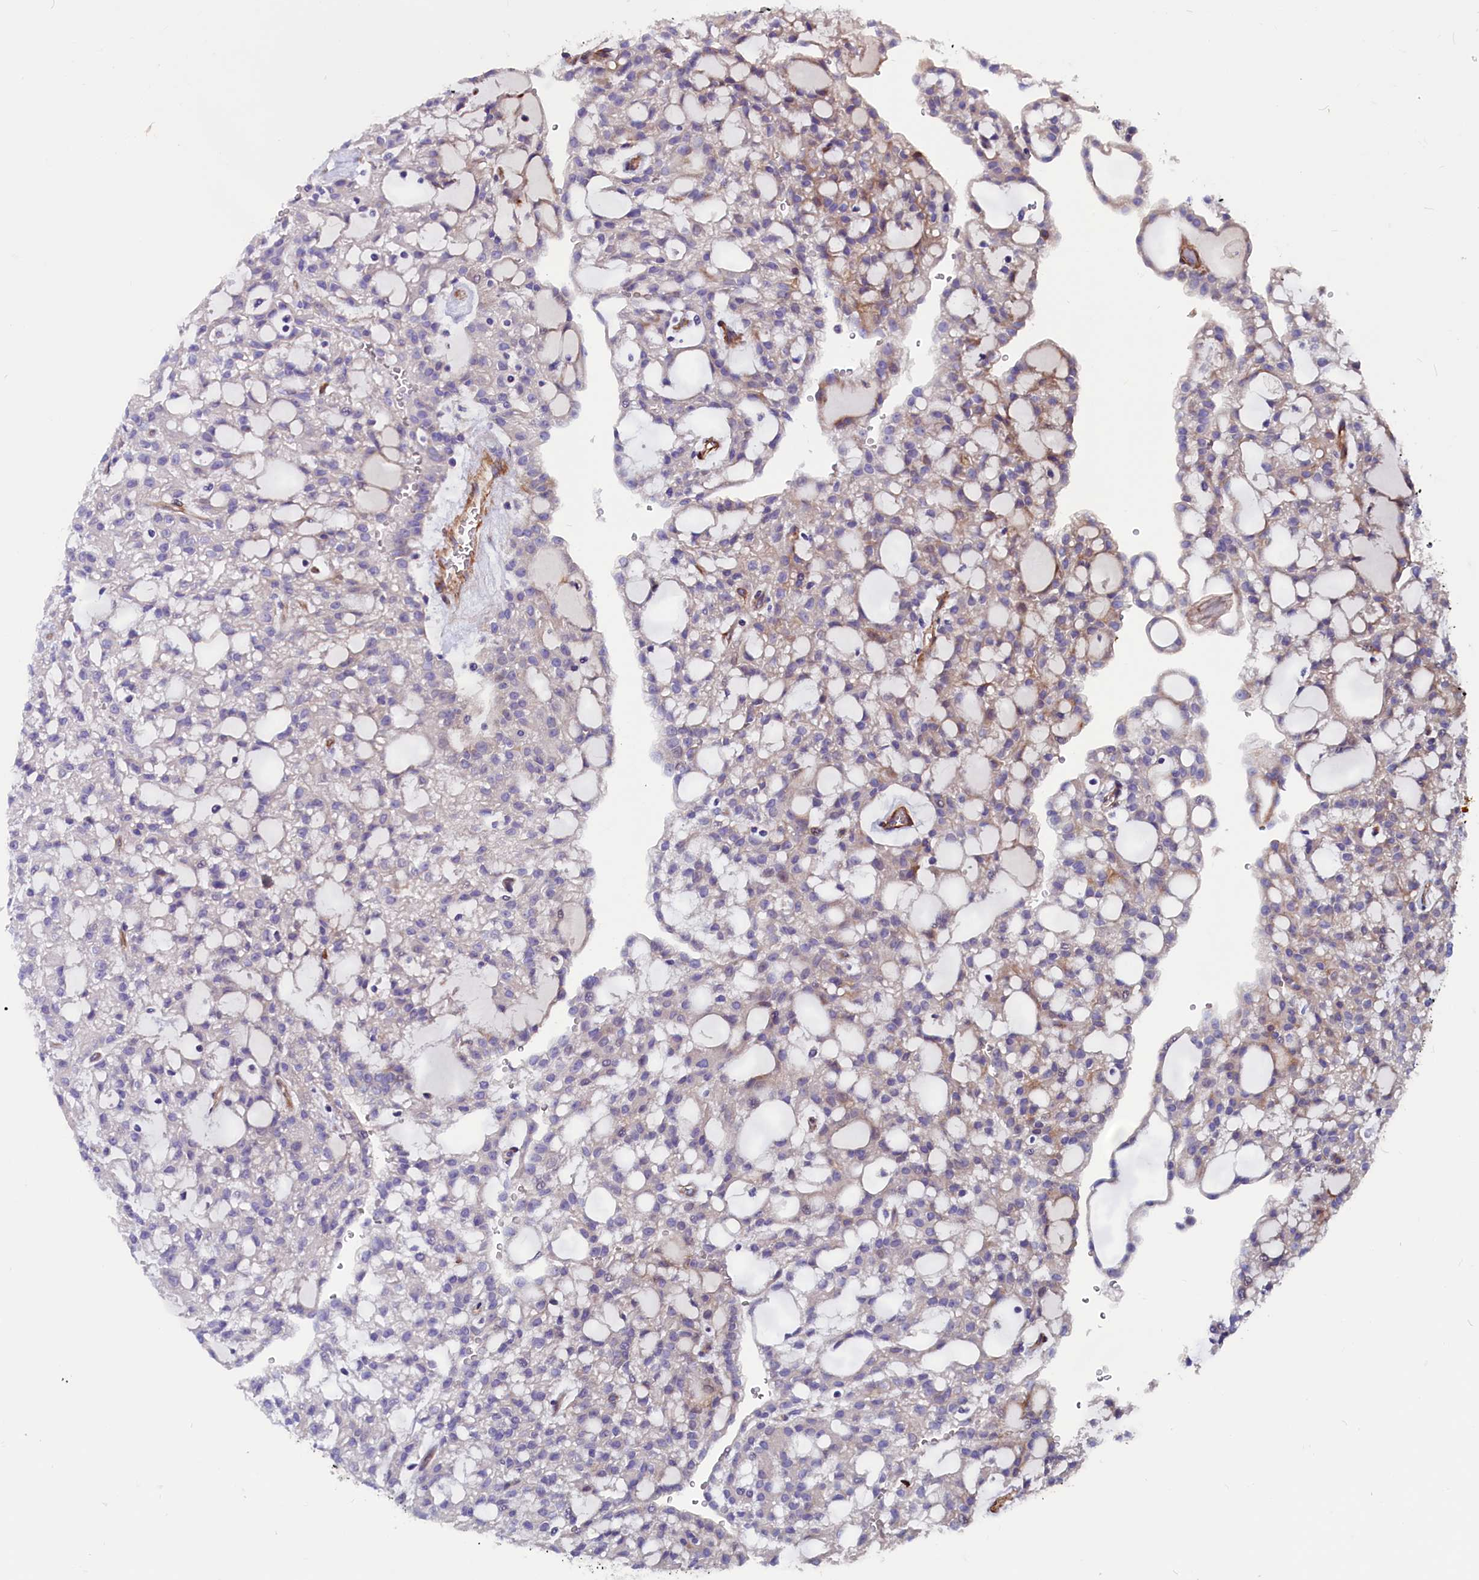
{"staining": {"intensity": "weak", "quantity": "<25%", "location": "cytoplasmic/membranous"}, "tissue": "renal cancer", "cell_type": "Tumor cells", "image_type": "cancer", "snomed": [{"axis": "morphology", "description": "Adenocarcinoma, NOS"}, {"axis": "topography", "description": "Kidney"}], "caption": "Immunohistochemistry micrograph of neoplastic tissue: renal adenocarcinoma stained with DAB displays no significant protein staining in tumor cells.", "gene": "ZNF749", "patient": {"sex": "male", "age": 63}}